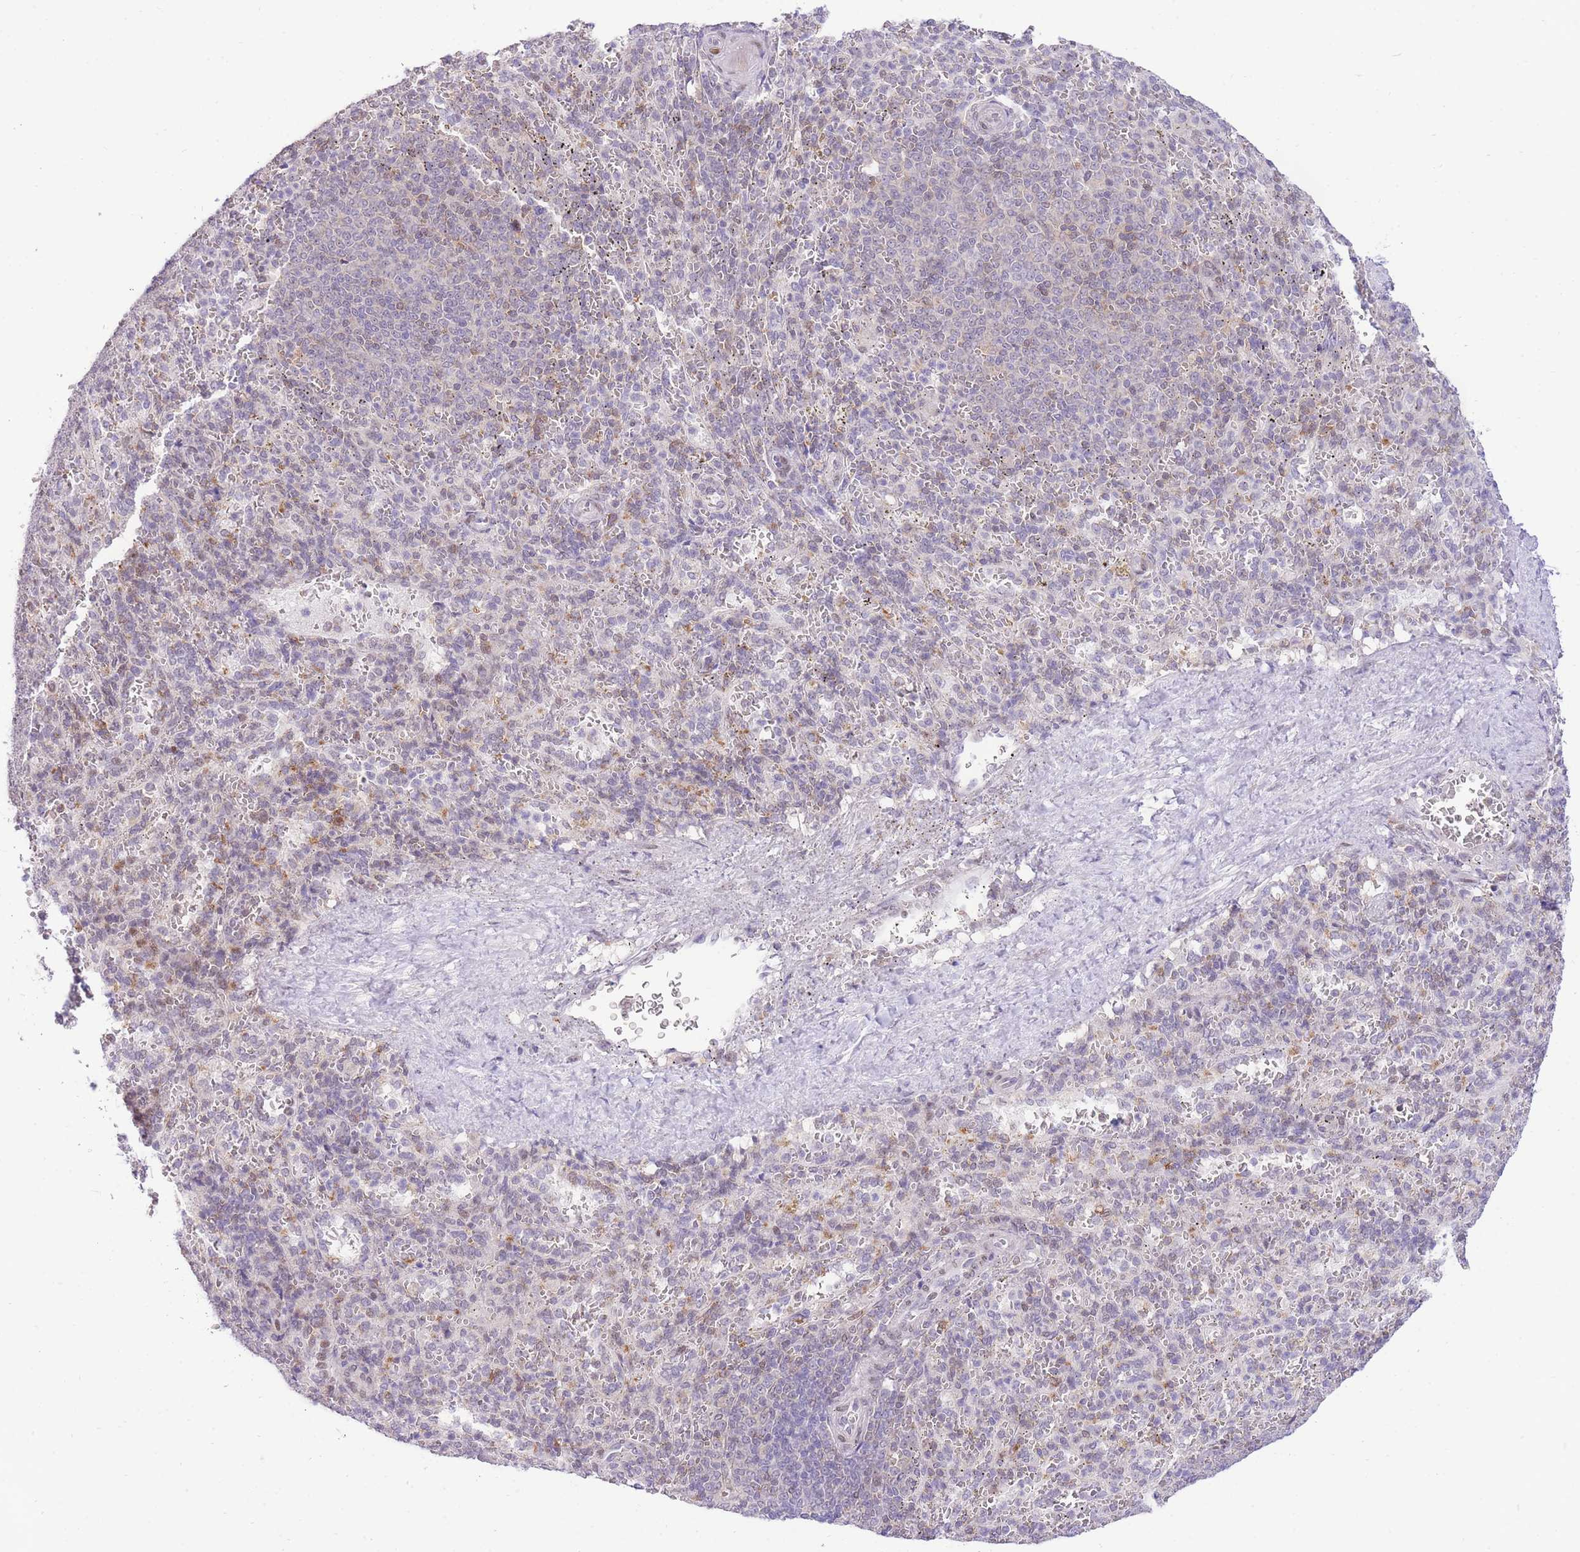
{"staining": {"intensity": "weak", "quantity": "25%-75%", "location": "nuclear"}, "tissue": "spleen", "cell_type": "Cells in red pulp", "image_type": "normal", "snomed": [{"axis": "morphology", "description": "Normal tissue, NOS"}, {"axis": "topography", "description": "Spleen"}], "caption": "Protein staining exhibits weak nuclear staining in about 25%-75% of cells in red pulp in benign spleen.", "gene": "STK39", "patient": {"sex": "female", "age": 21}}